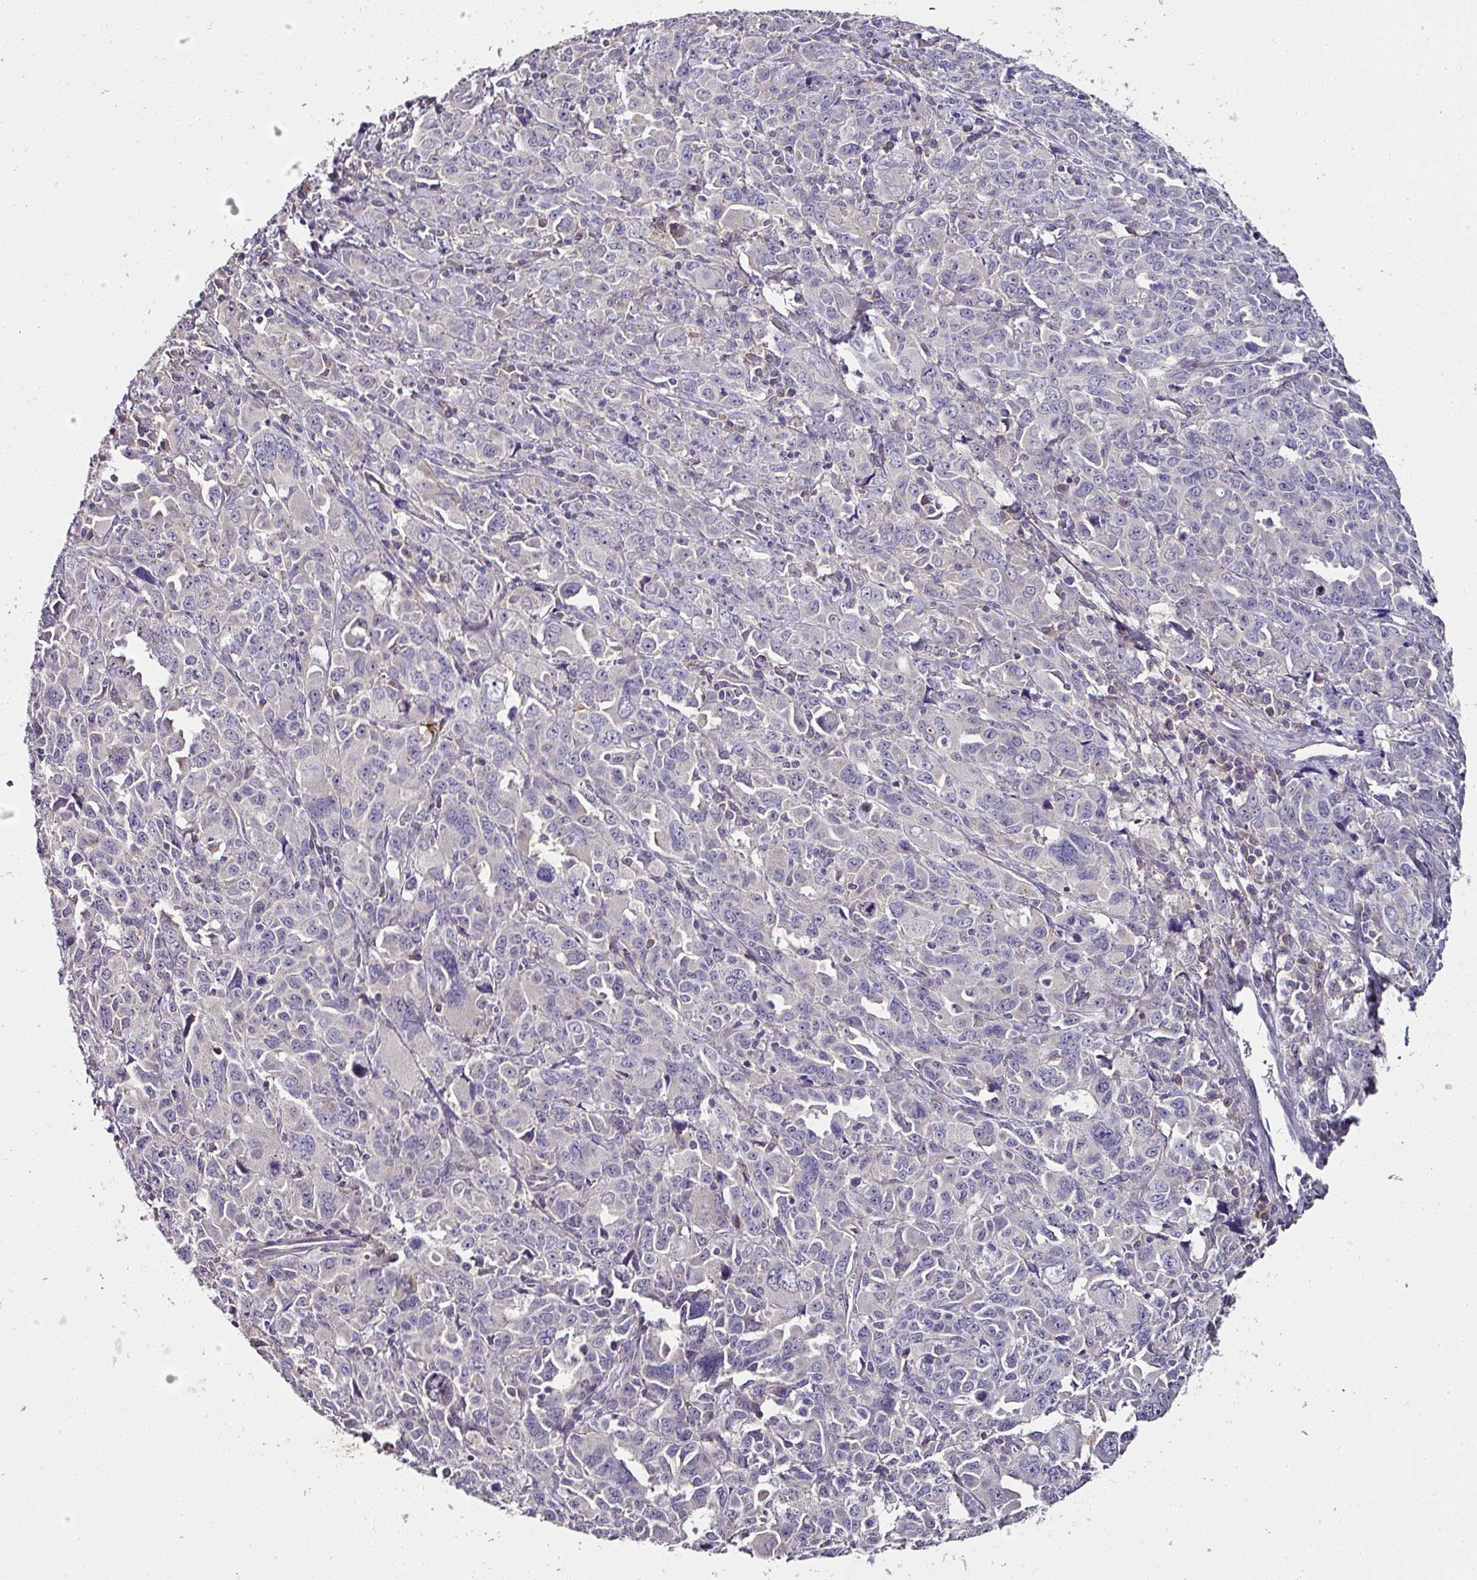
{"staining": {"intensity": "negative", "quantity": "none", "location": "none"}, "tissue": "ovarian cancer", "cell_type": "Tumor cells", "image_type": "cancer", "snomed": [{"axis": "morphology", "description": "Adenocarcinoma, NOS"}, {"axis": "morphology", "description": "Carcinoma, endometroid"}, {"axis": "topography", "description": "Ovary"}], "caption": "The image displays no significant positivity in tumor cells of ovarian adenocarcinoma.", "gene": "SKIC2", "patient": {"sex": "female", "age": 72}}